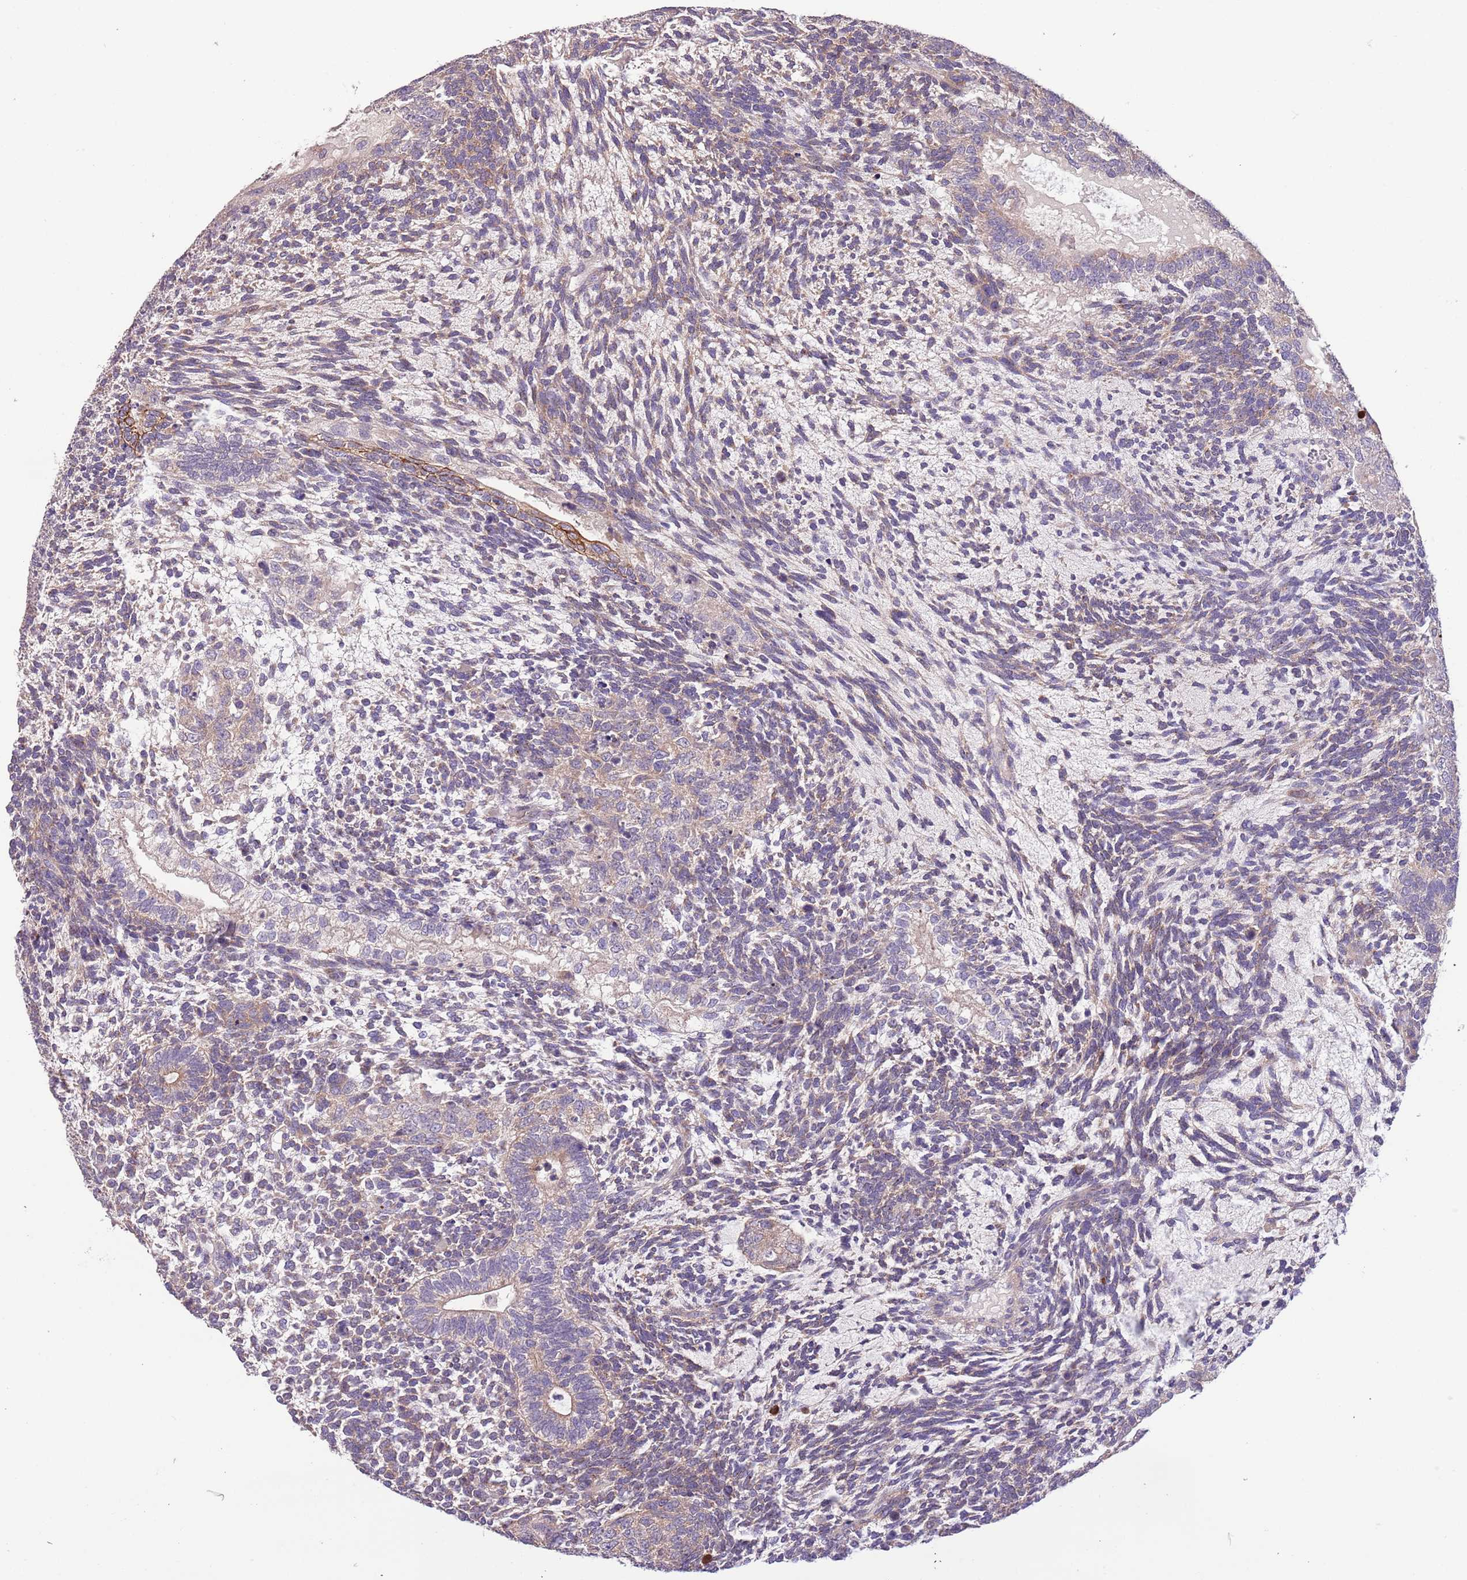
{"staining": {"intensity": "weak", "quantity": "25%-75%", "location": "cytoplasmic/membranous"}, "tissue": "testis cancer", "cell_type": "Tumor cells", "image_type": "cancer", "snomed": [{"axis": "morphology", "description": "Carcinoma, Embryonal, NOS"}, {"axis": "topography", "description": "Testis"}], "caption": "The photomicrograph demonstrates immunohistochemical staining of testis cancer. There is weak cytoplasmic/membranous staining is present in about 25%-75% of tumor cells.", "gene": "ZNF658", "patient": {"sex": "male", "age": 23}}